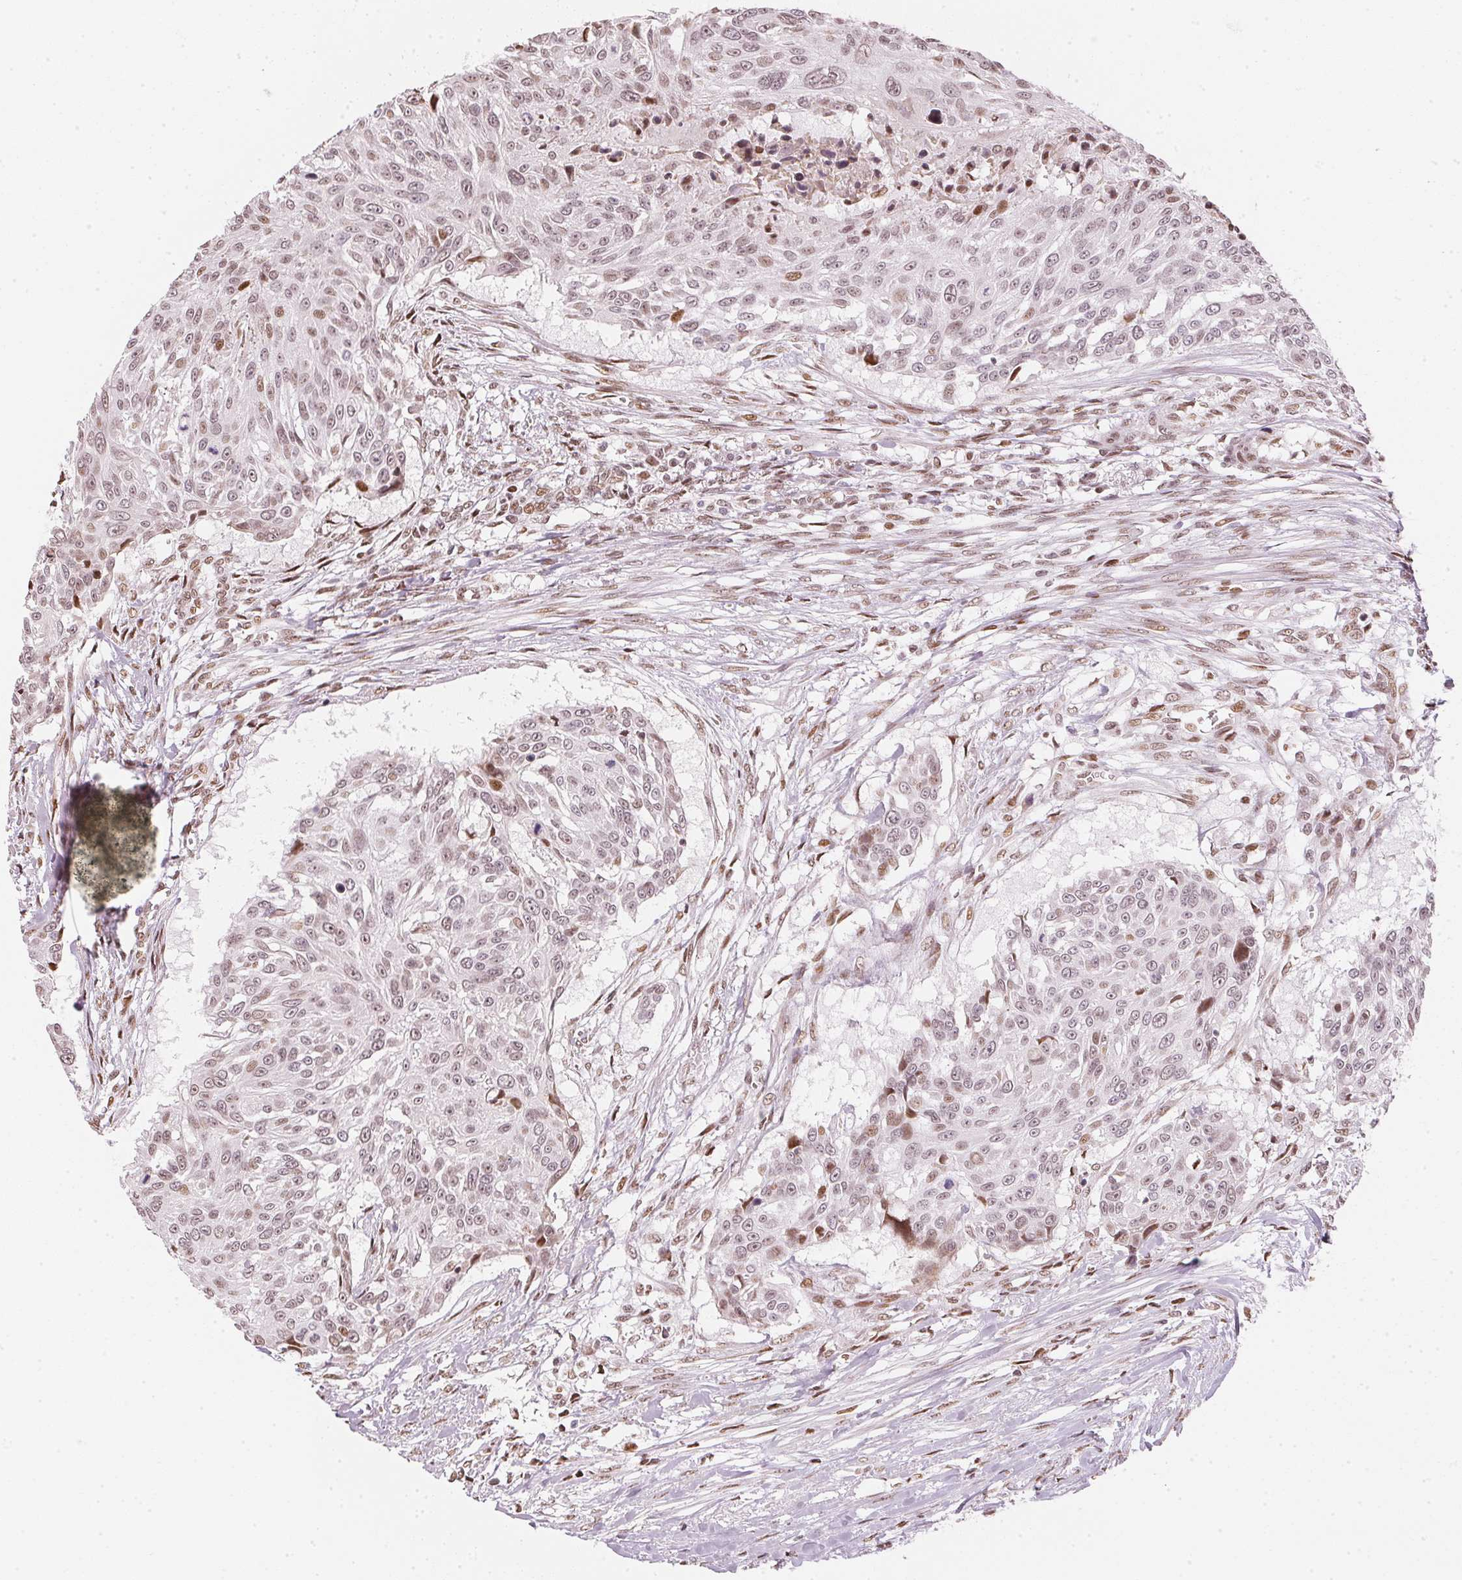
{"staining": {"intensity": "weak", "quantity": ">75%", "location": "nuclear"}, "tissue": "urothelial cancer", "cell_type": "Tumor cells", "image_type": "cancer", "snomed": [{"axis": "morphology", "description": "Urothelial carcinoma, NOS"}, {"axis": "topography", "description": "Urinary bladder"}], "caption": "The immunohistochemical stain shows weak nuclear staining in tumor cells of urothelial cancer tissue.", "gene": "KAT6A", "patient": {"sex": "male", "age": 55}}